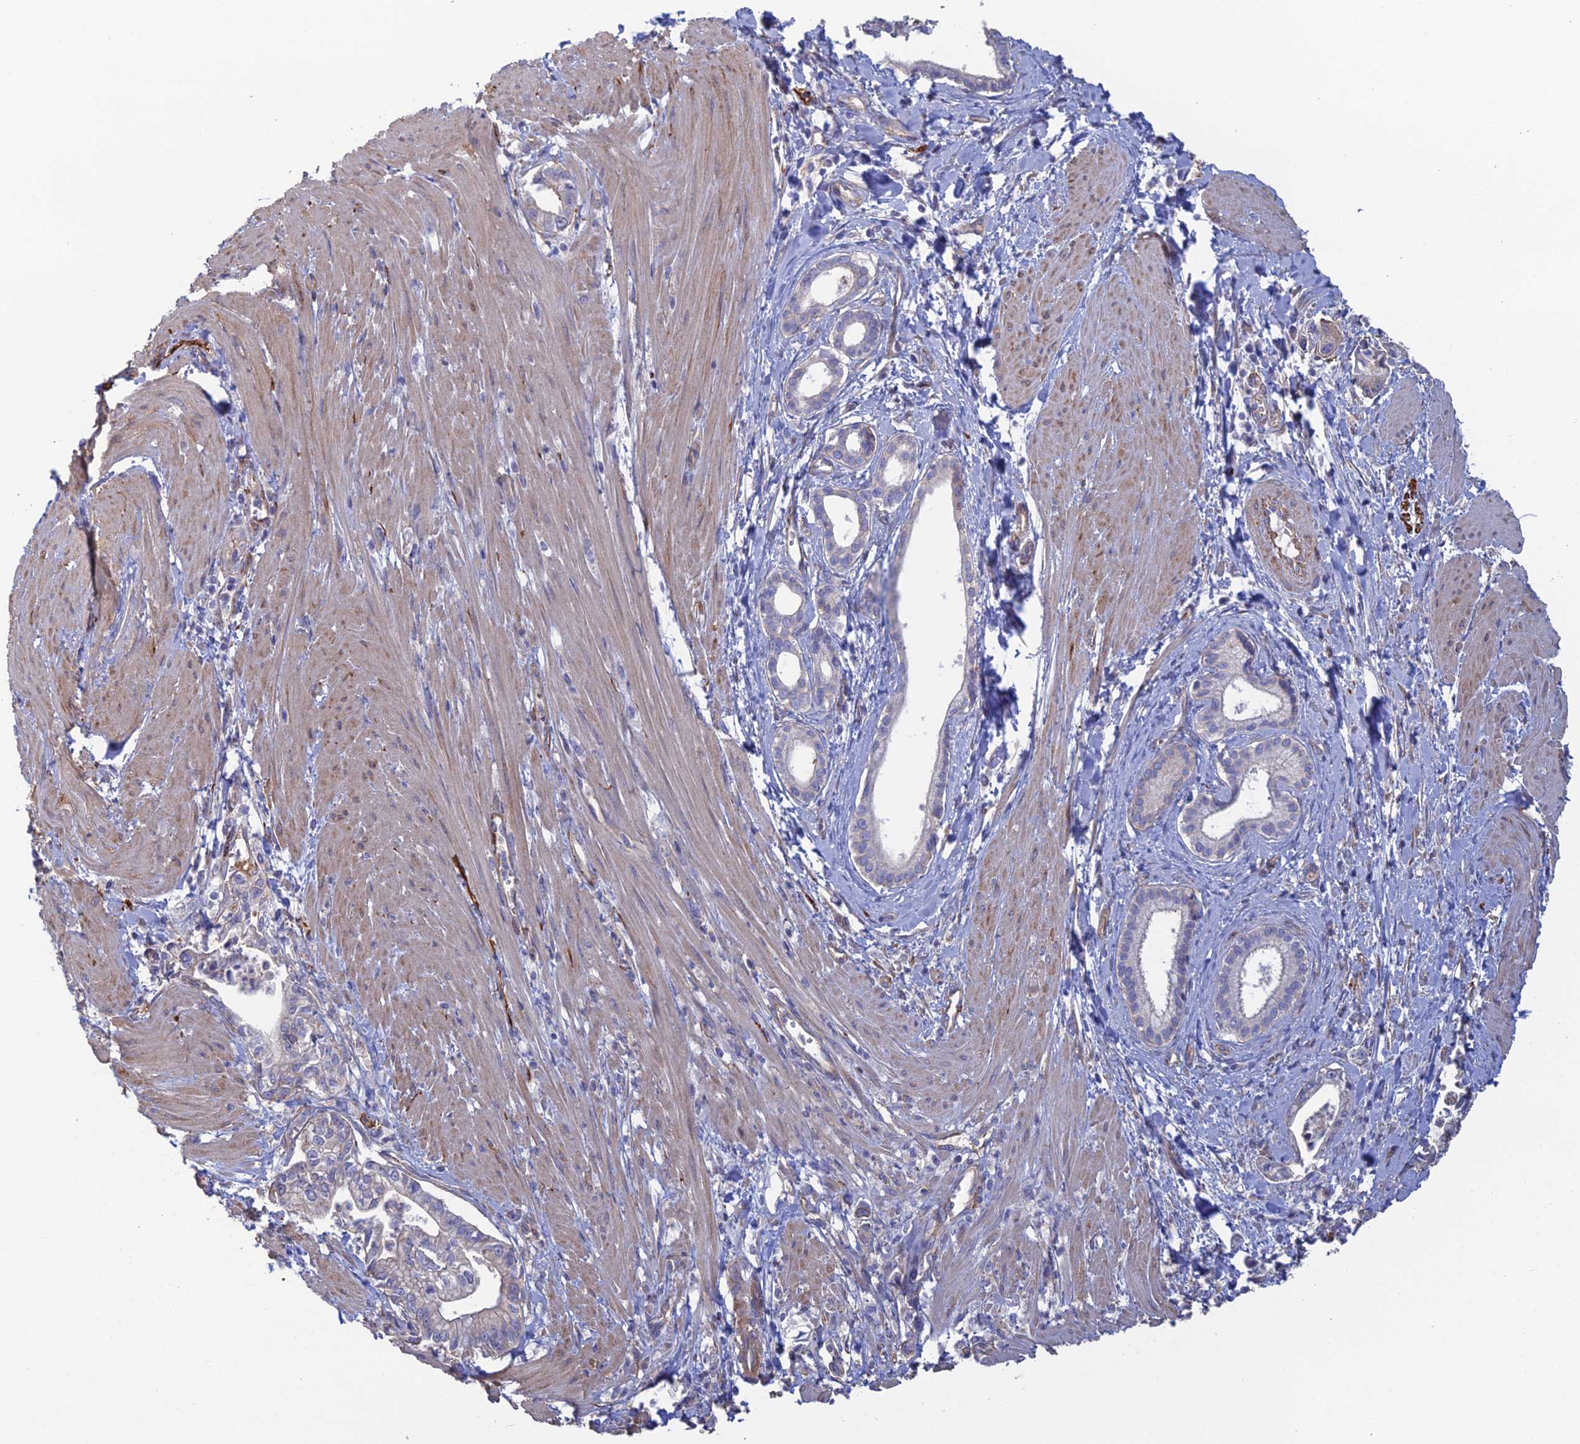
{"staining": {"intensity": "weak", "quantity": "<25%", "location": "cytoplasmic/membranous"}, "tissue": "pancreatic cancer", "cell_type": "Tumor cells", "image_type": "cancer", "snomed": [{"axis": "morphology", "description": "Adenocarcinoma, NOS"}, {"axis": "topography", "description": "Pancreas"}], "caption": "Immunohistochemistry (IHC) micrograph of neoplastic tissue: pancreatic adenocarcinoma stained with DAB demonstrates no significant protein staining in tumor cells.", "gene": "PCDHA5", "patient": {"sex": "male", "age": 78}}